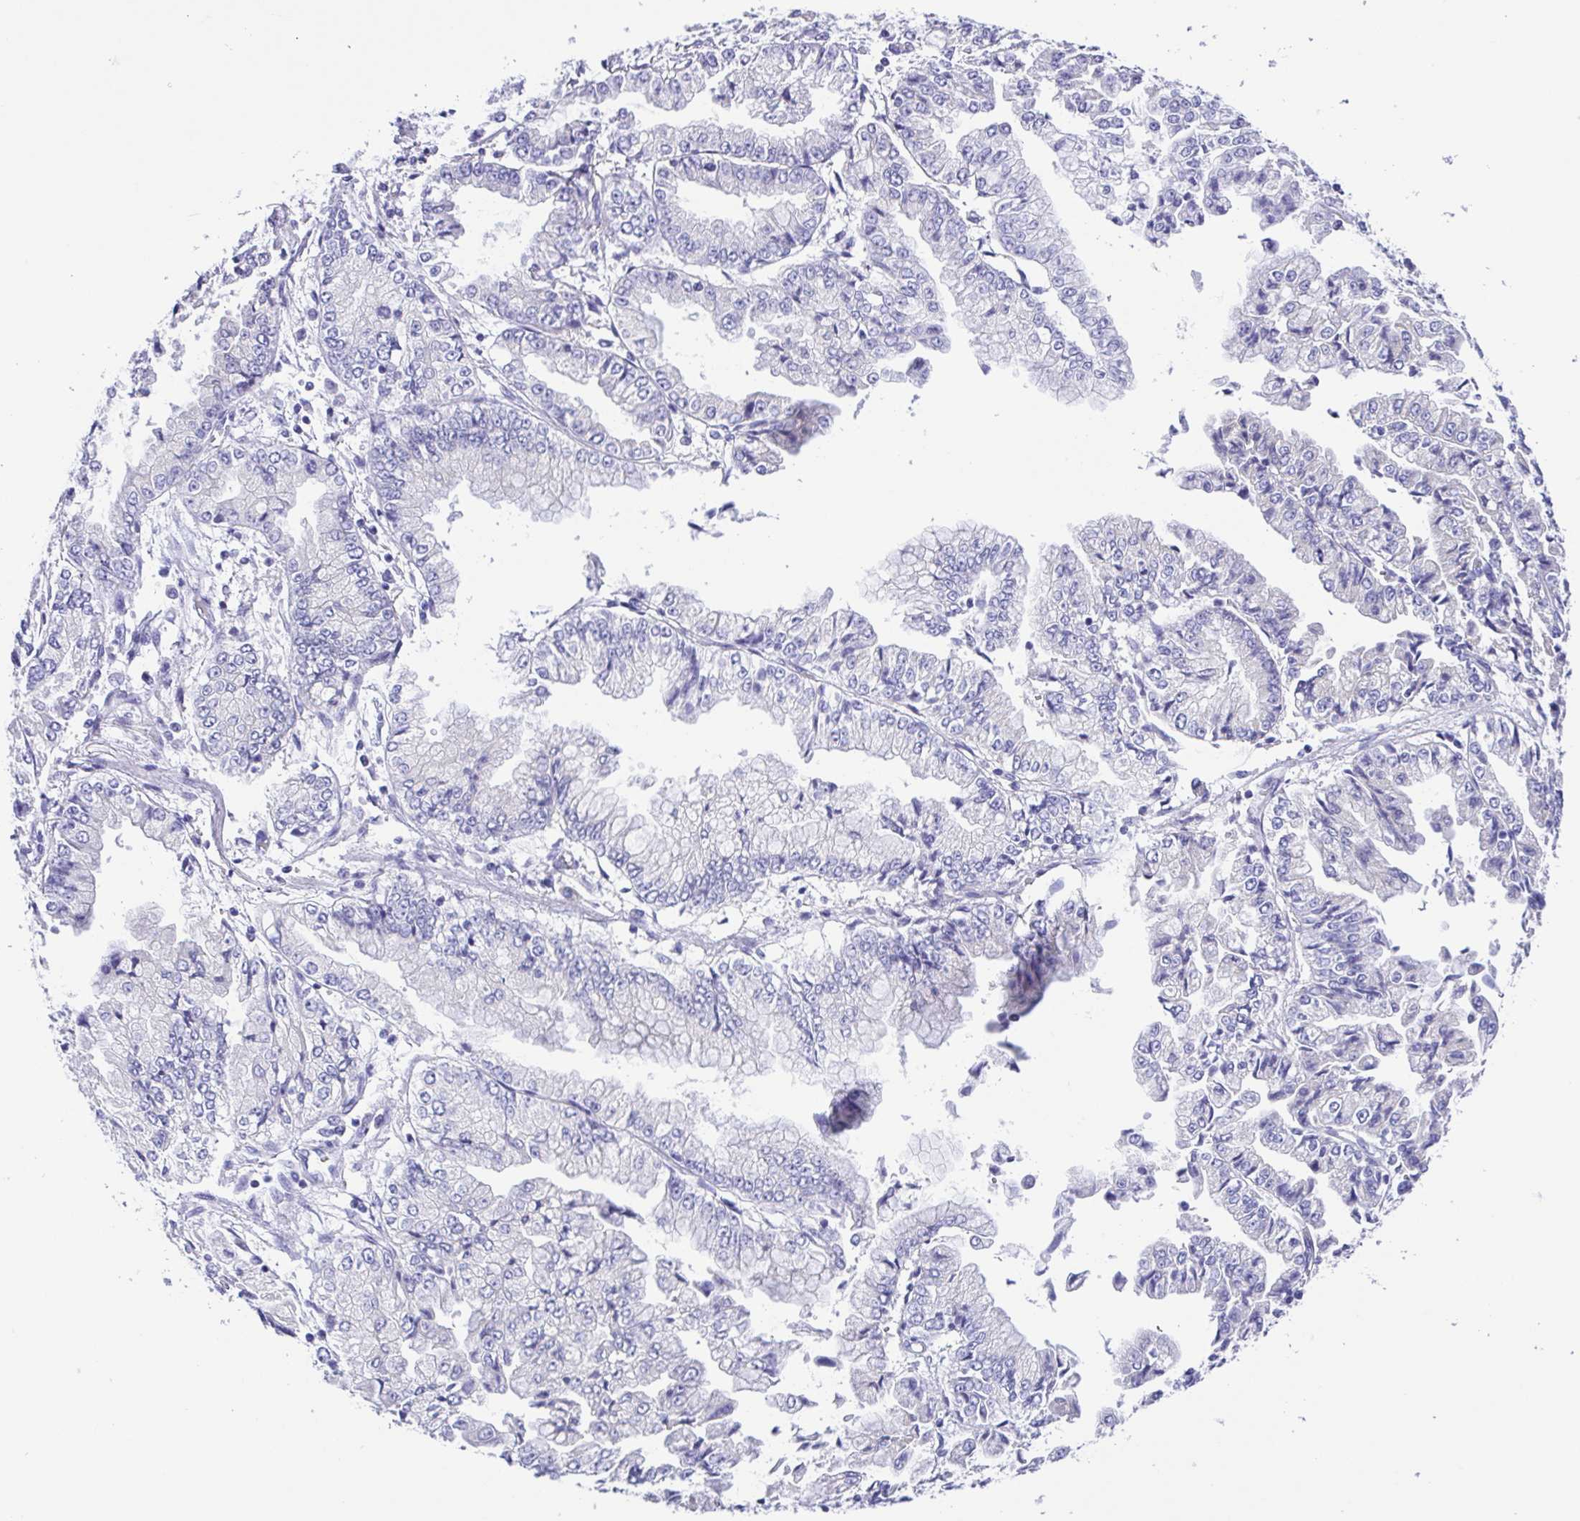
{"staining": {"intensity": "negative", "quantity": "none", "location": "none"}, "tissue": "stomach cancer", "cell_type": "Tumor cells", "image_type": "cancer", "snomed": [{"axis": "morphology", "description": "Adenocarcinoma, NOS"}, {"axis": "topography", "description": "Stomach, upper"}], "caption": "Tumor cells are negative for protein expression in human stomach cancer (adenocarcinoma).", "gene": "CD72", "patient": {"sex": "female", "age": 74}}